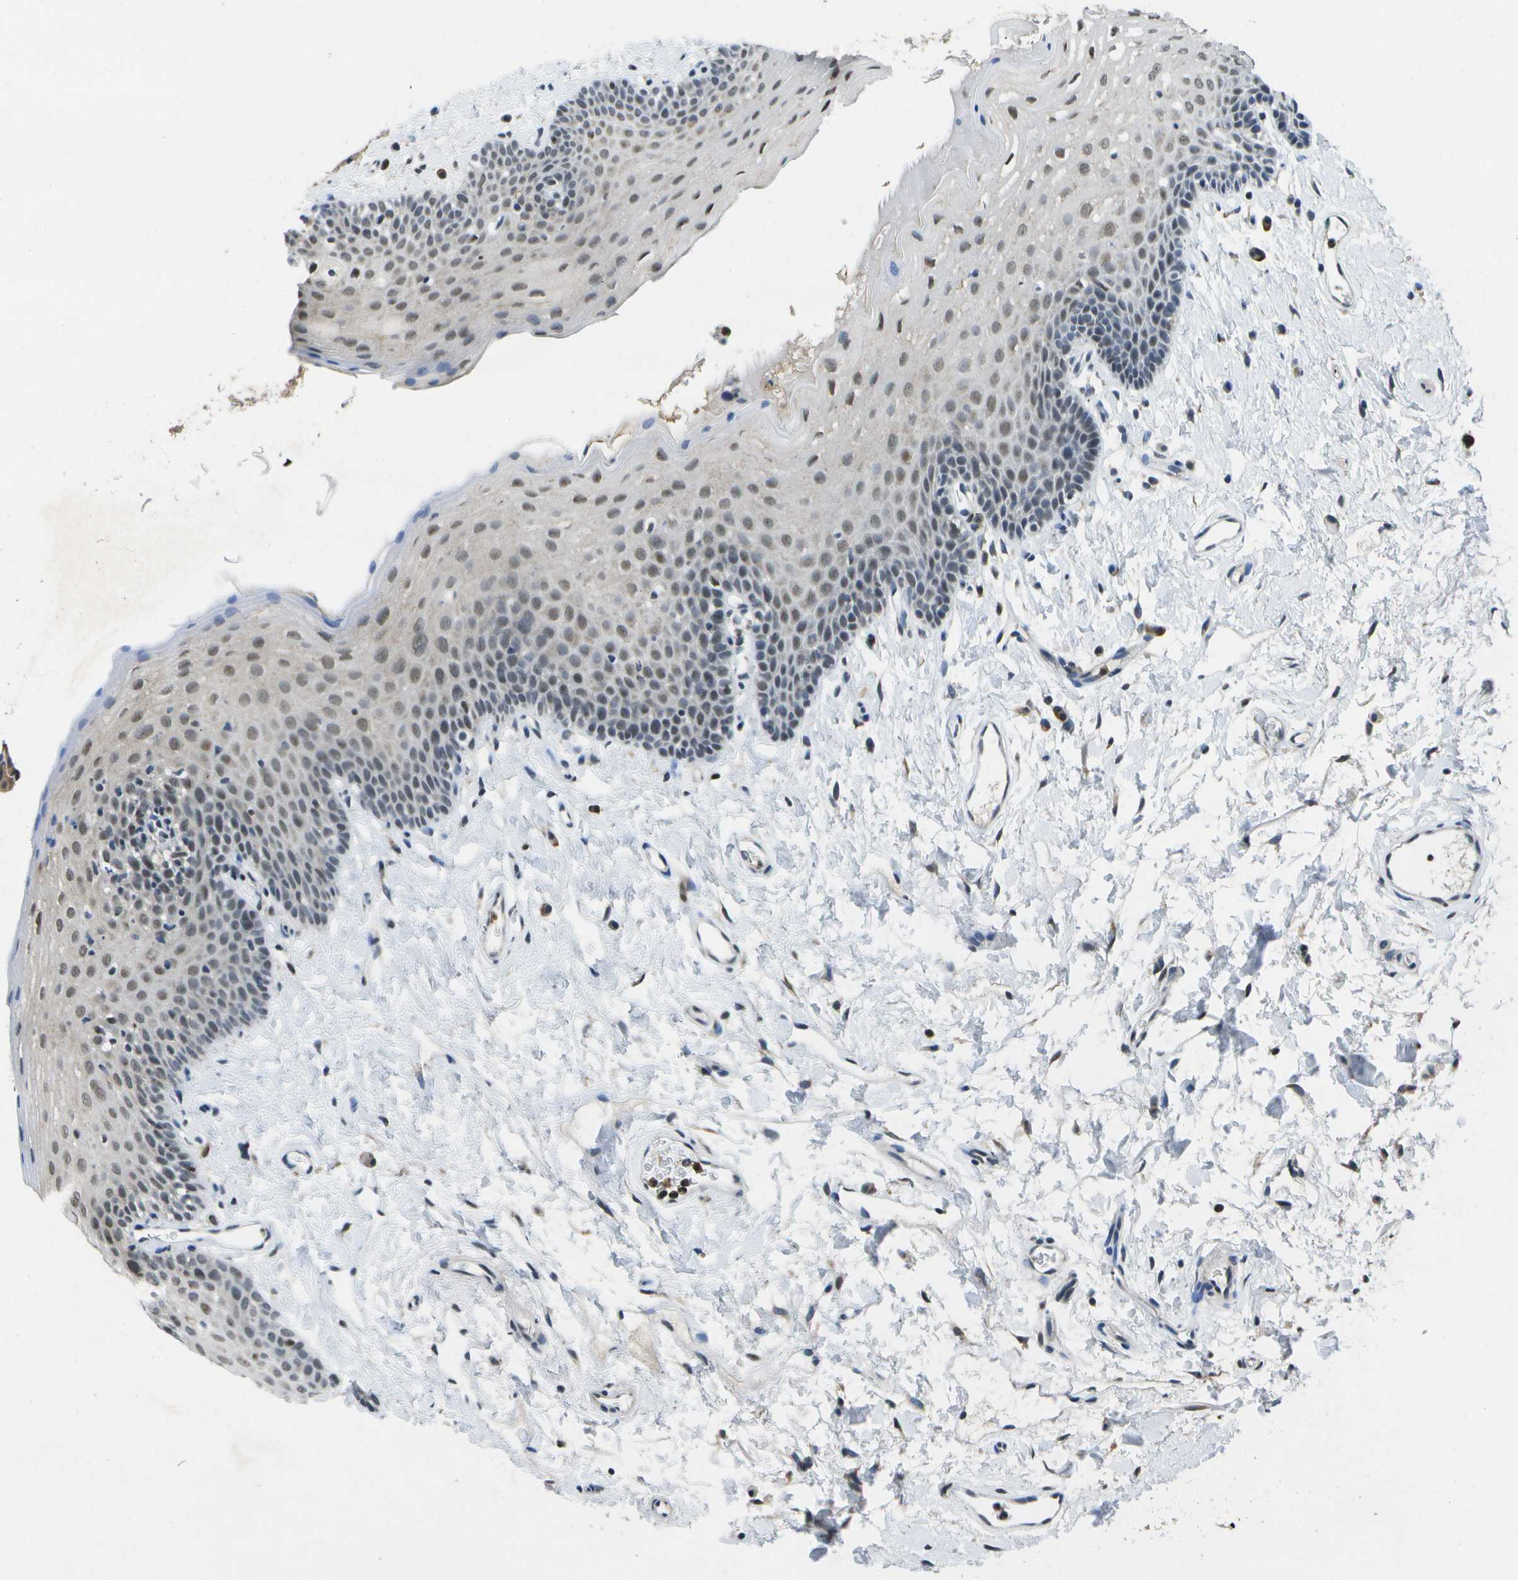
{"staining": {"intensity": "weak", "quantity": "25%-75%", "location": "nuclear"}, "tissue": "oral mucosa", "cell_type": "Squamous epithelial cells", "image_type": "normal", "snomed": [{"axis": "morphology", "description": "Normal tissue, NOS"}, {"axis": "topography", "description": "Oral tissue"}], "caption": "Immunohistochemistry (IHC) (DAB) staining of unremarkable human oral mucosa displays weak nuclear protein staining in about 25%-75% of squamous epithelial cells.", "gene": "DSE", "patient": {"sex": "male", "age": 66}}